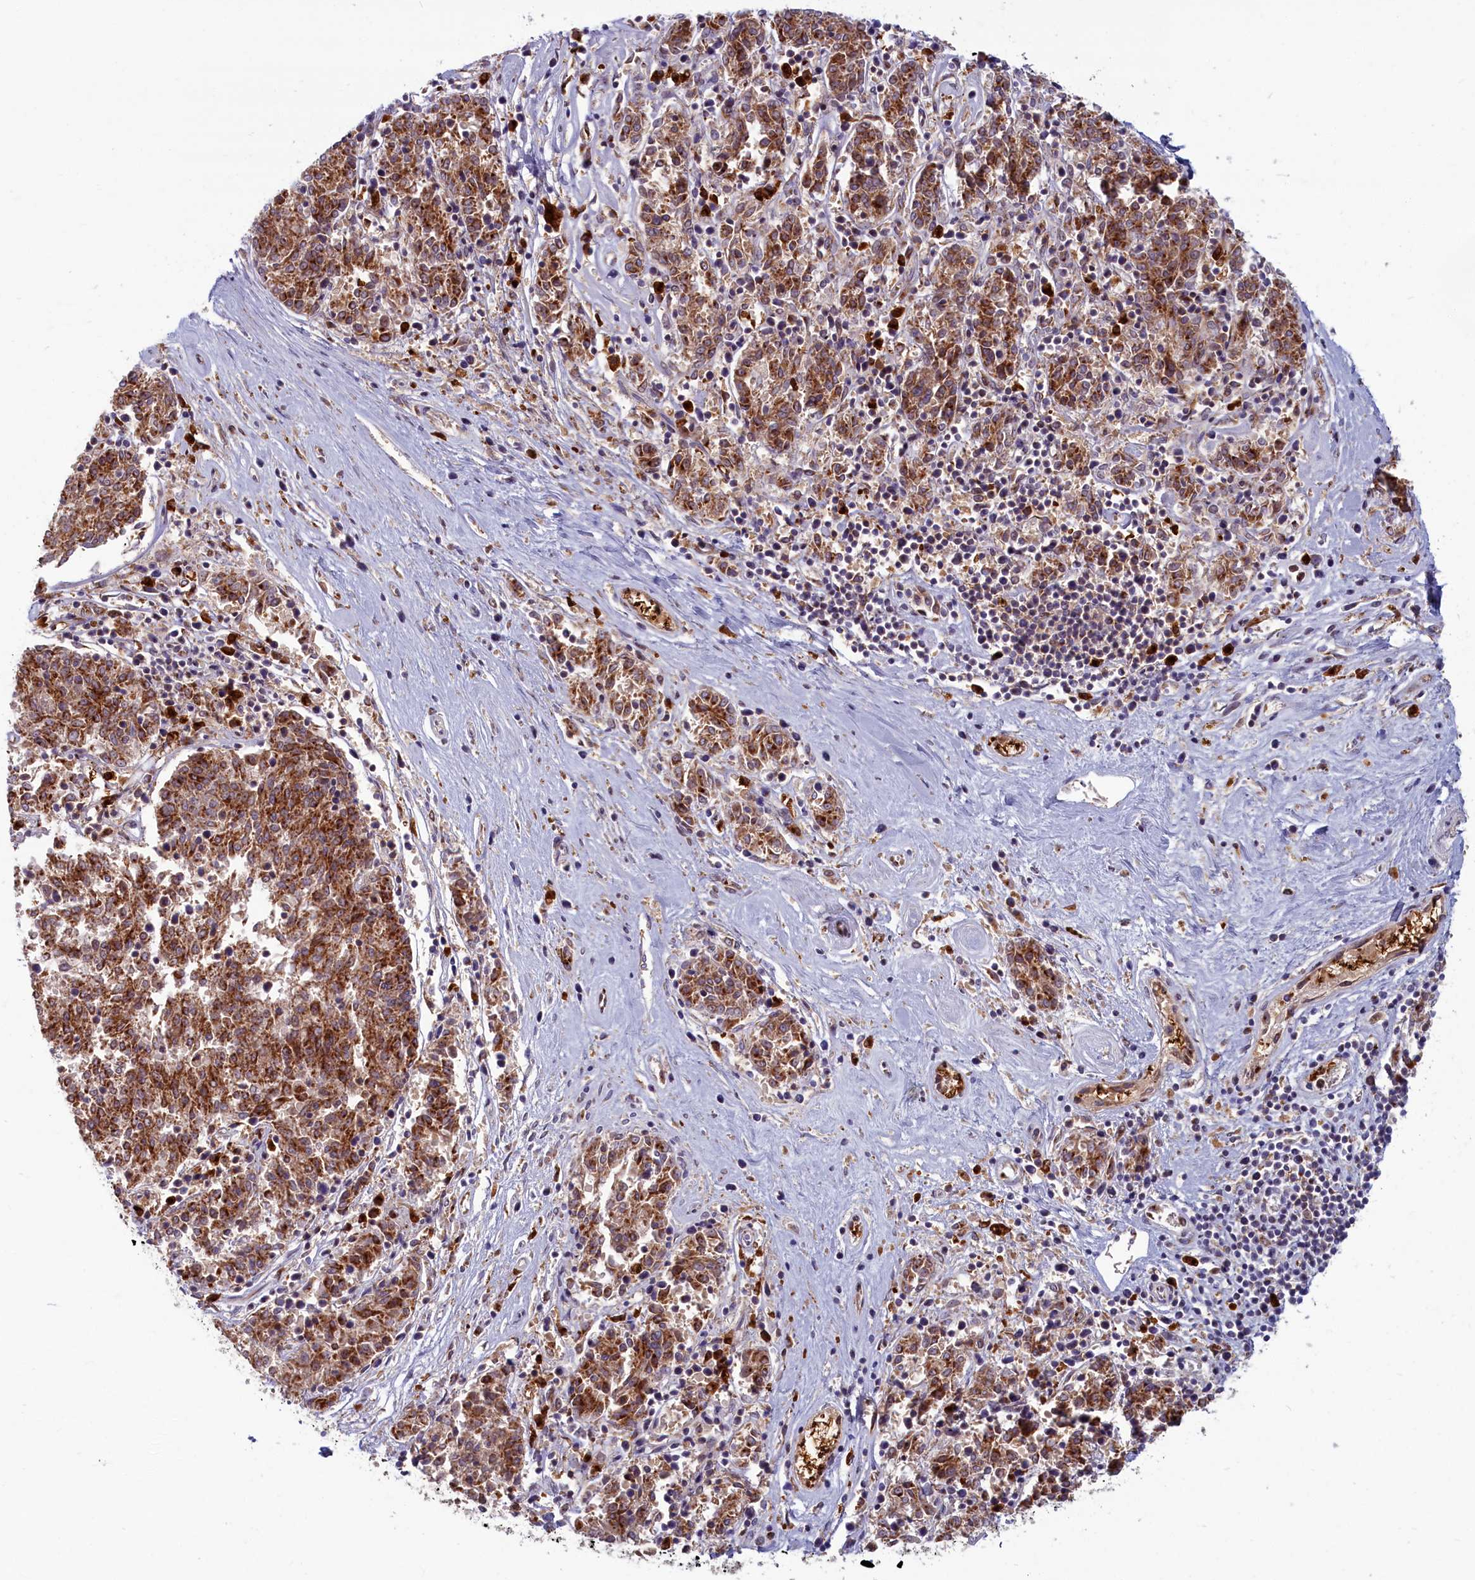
{"staining": {"intensity": "moderate", "quantity": ">75%", "location": "cytoplasmic/membranous"}, "tissue": "melanoma", "cell_type": "Tumor cells", "image_type": "cancer", "snomed": [{"axis": "morphology", "description": "Malignant melanoma, NOS"}, {"axis": "topography", "description": "Skin"}], "caption": "Immunohistochemical staining of human melanoma reveals moderate cytoplasmic/membranous protein expression in approximately >75% of tumor cells.", "gene": "BLVRB", "patient": {"sex": "female", "age": 72}}